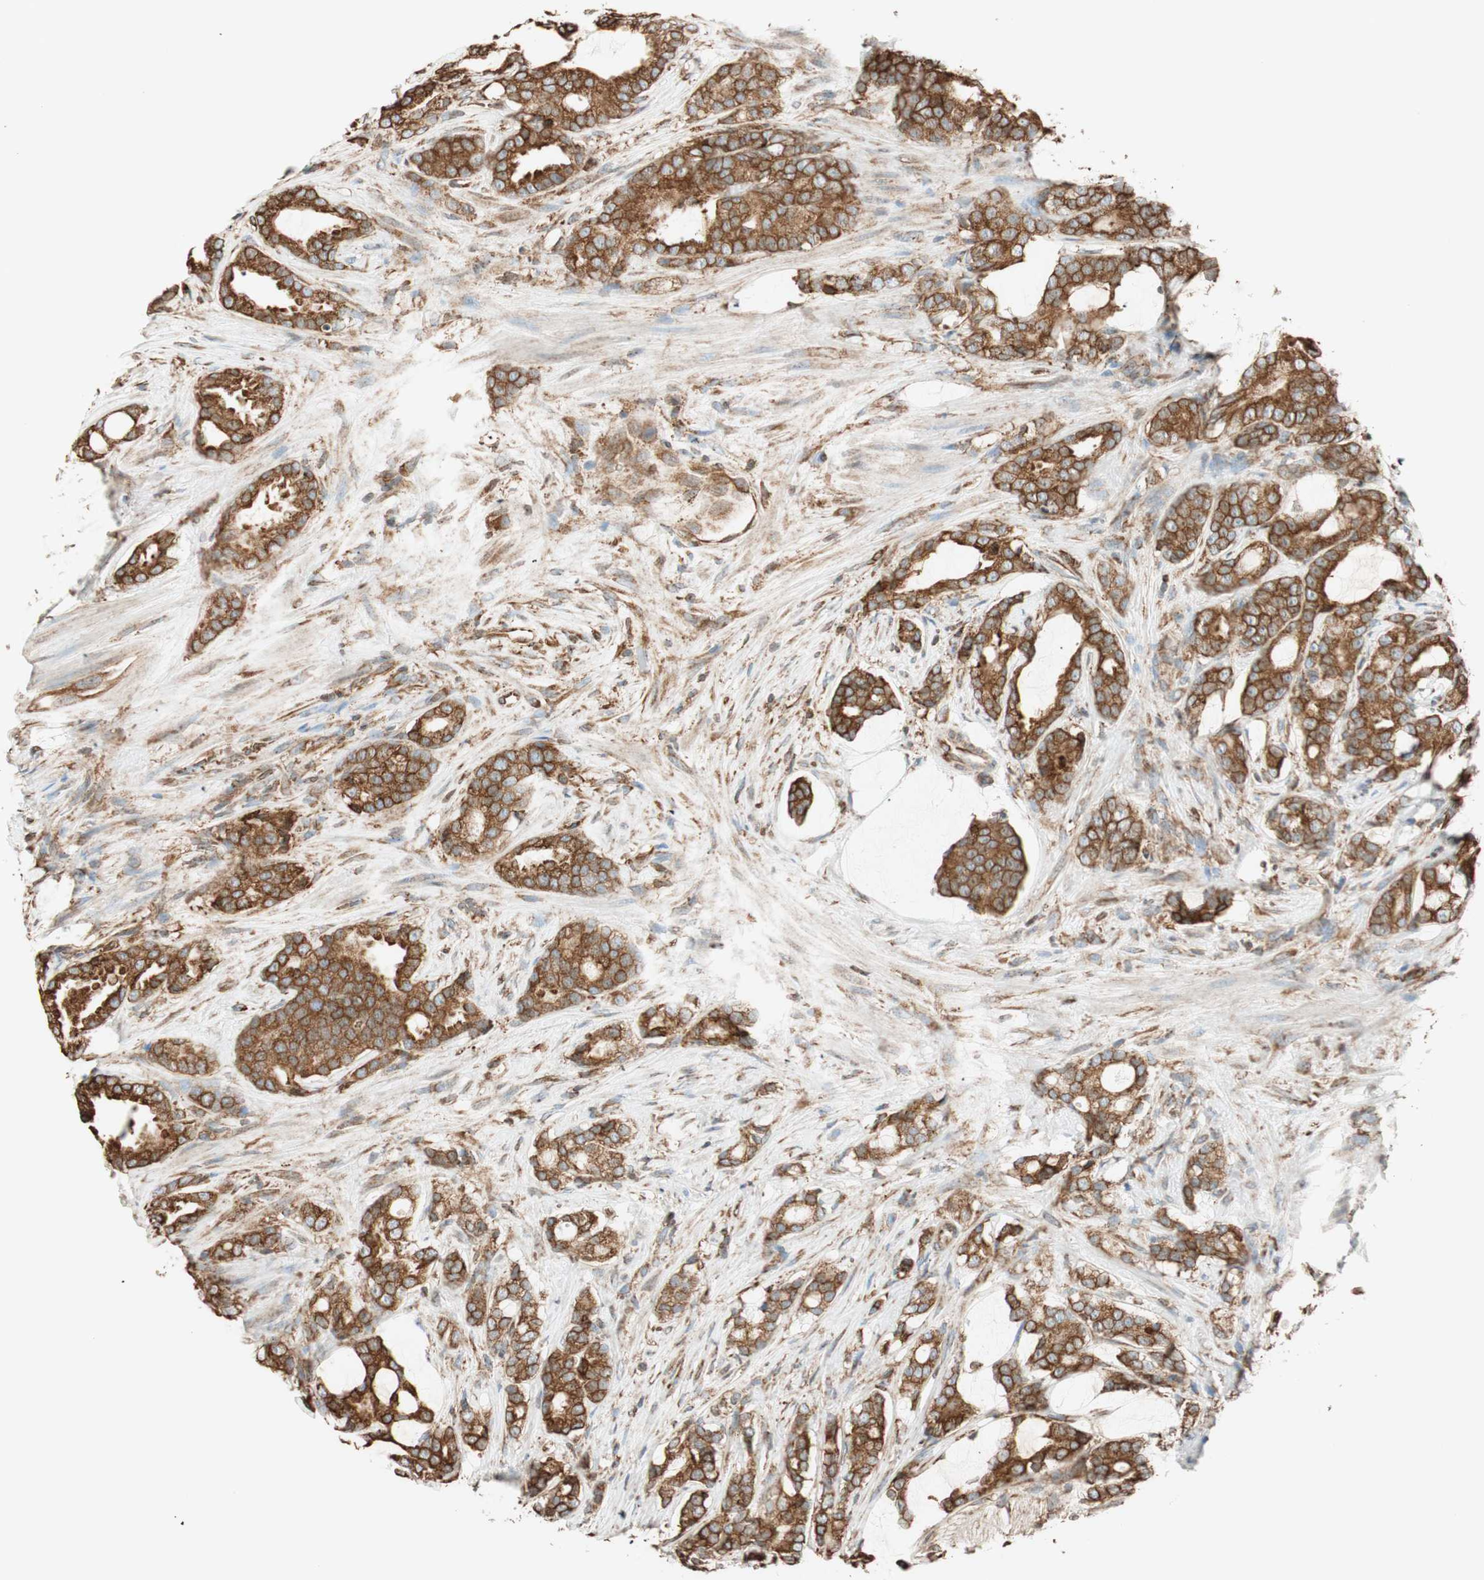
{"staining": {"intensity": "strong", "quantity": ">75%", "location": "cytoplasmic/membranous"}, "tissue": "prostate cancer", "cell_type": "Tumor cells", "image_type": "cancer", "snomed": [{"axis": "morphology", "description": "Adenocarcinoma, Low grade"}, {"axis": "topography", "description": "Prostate"}], "caption": "IHC image of adenocarcinoma (low-grade) (prostate) stained for a protein (brown), which demonstrates high levels of strong cytoplasmic/membranous expression in approximately >75% of tumor cells.", "gene": "PRKCSH", "patient": {"sex": "male", "age": 58}}